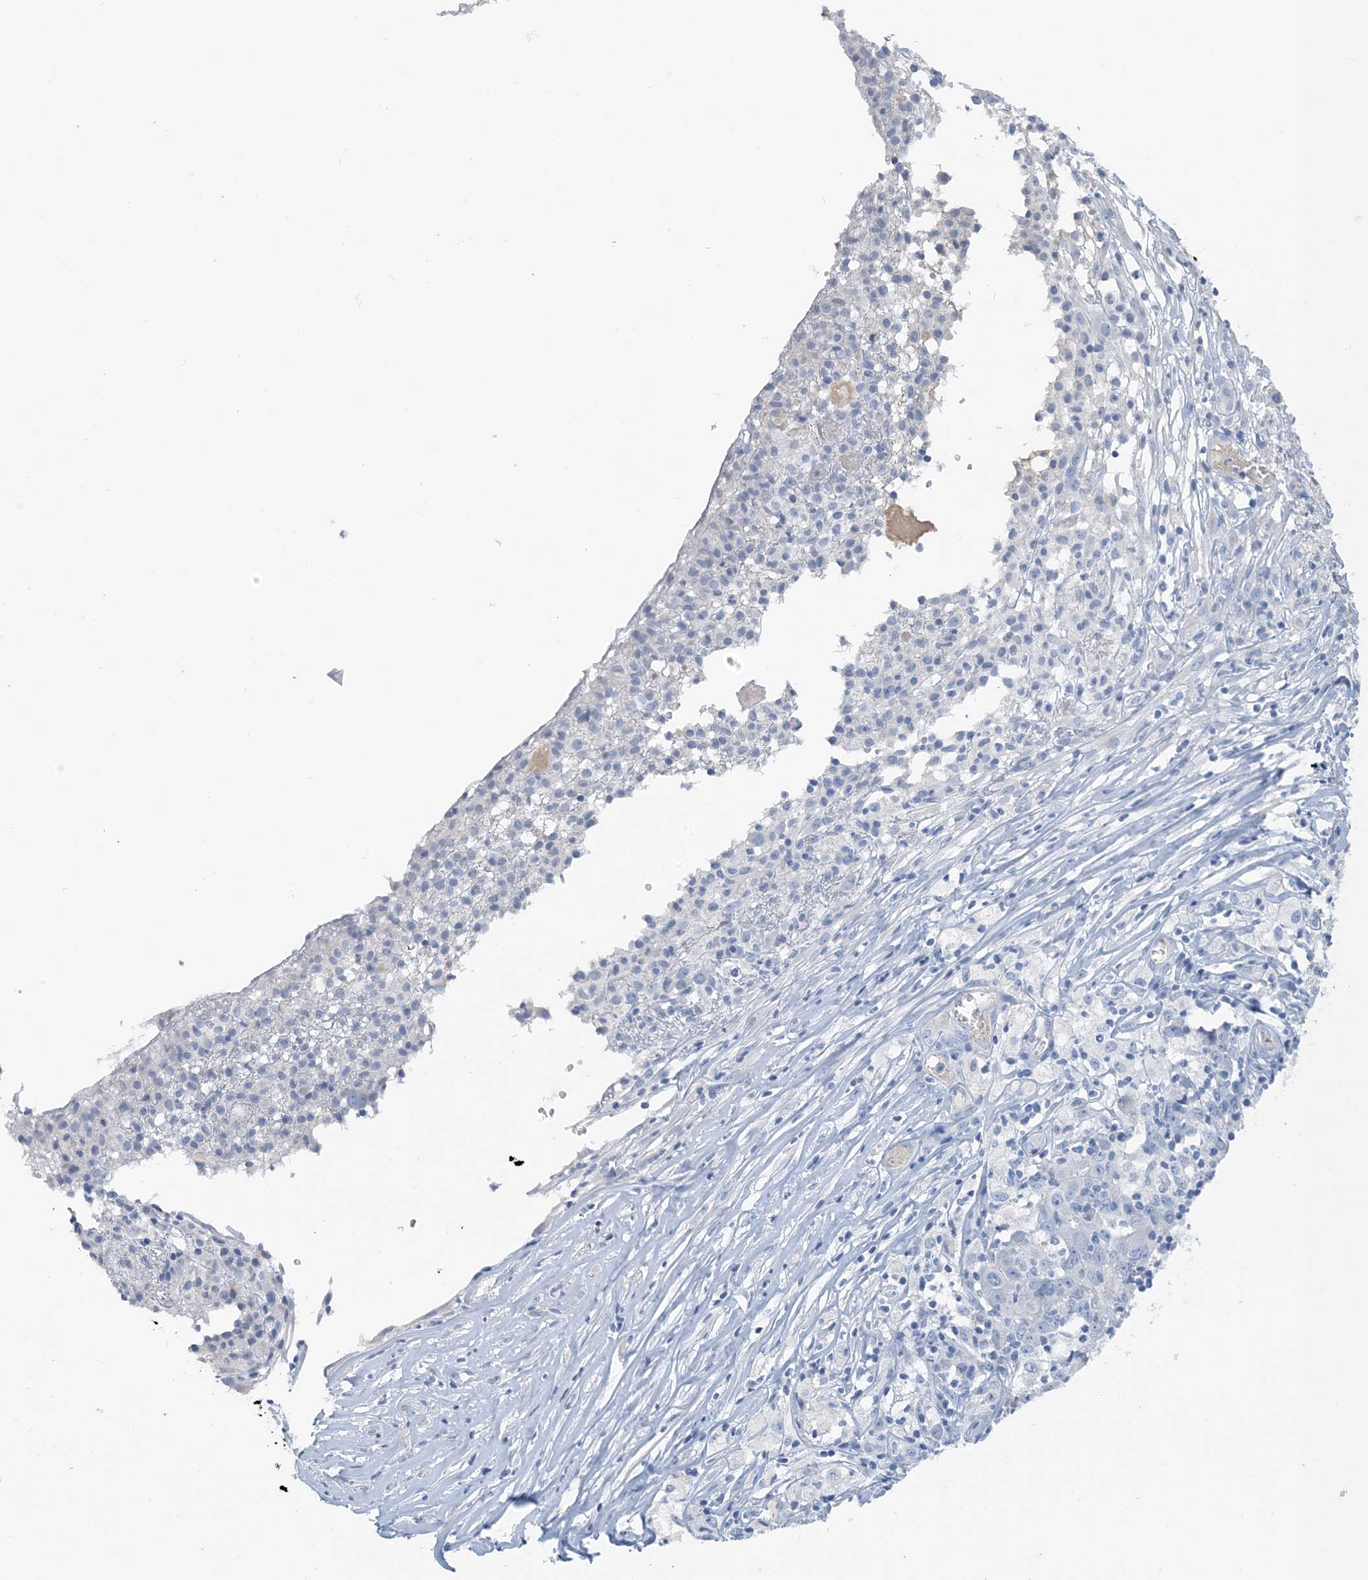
{"staining": {"intensity": "negative", "quantity": "none", "location": "none"}, "tissue": "ovarian cancer", "cell_type": "Tumor cells", "image_type": "cancer", "snomed": [{"axis": "morphology", "description": "Carcinoma, endometroid"}, {"axis": "topography", "description": "Ovary"}], "caption": "Endometroid carcinoma (ovarian) was stained to show a protein in brown. There is no significant expression in tumor cells.", "gene": "CTRL", "patient": {"sex": "female", "age": 42}}